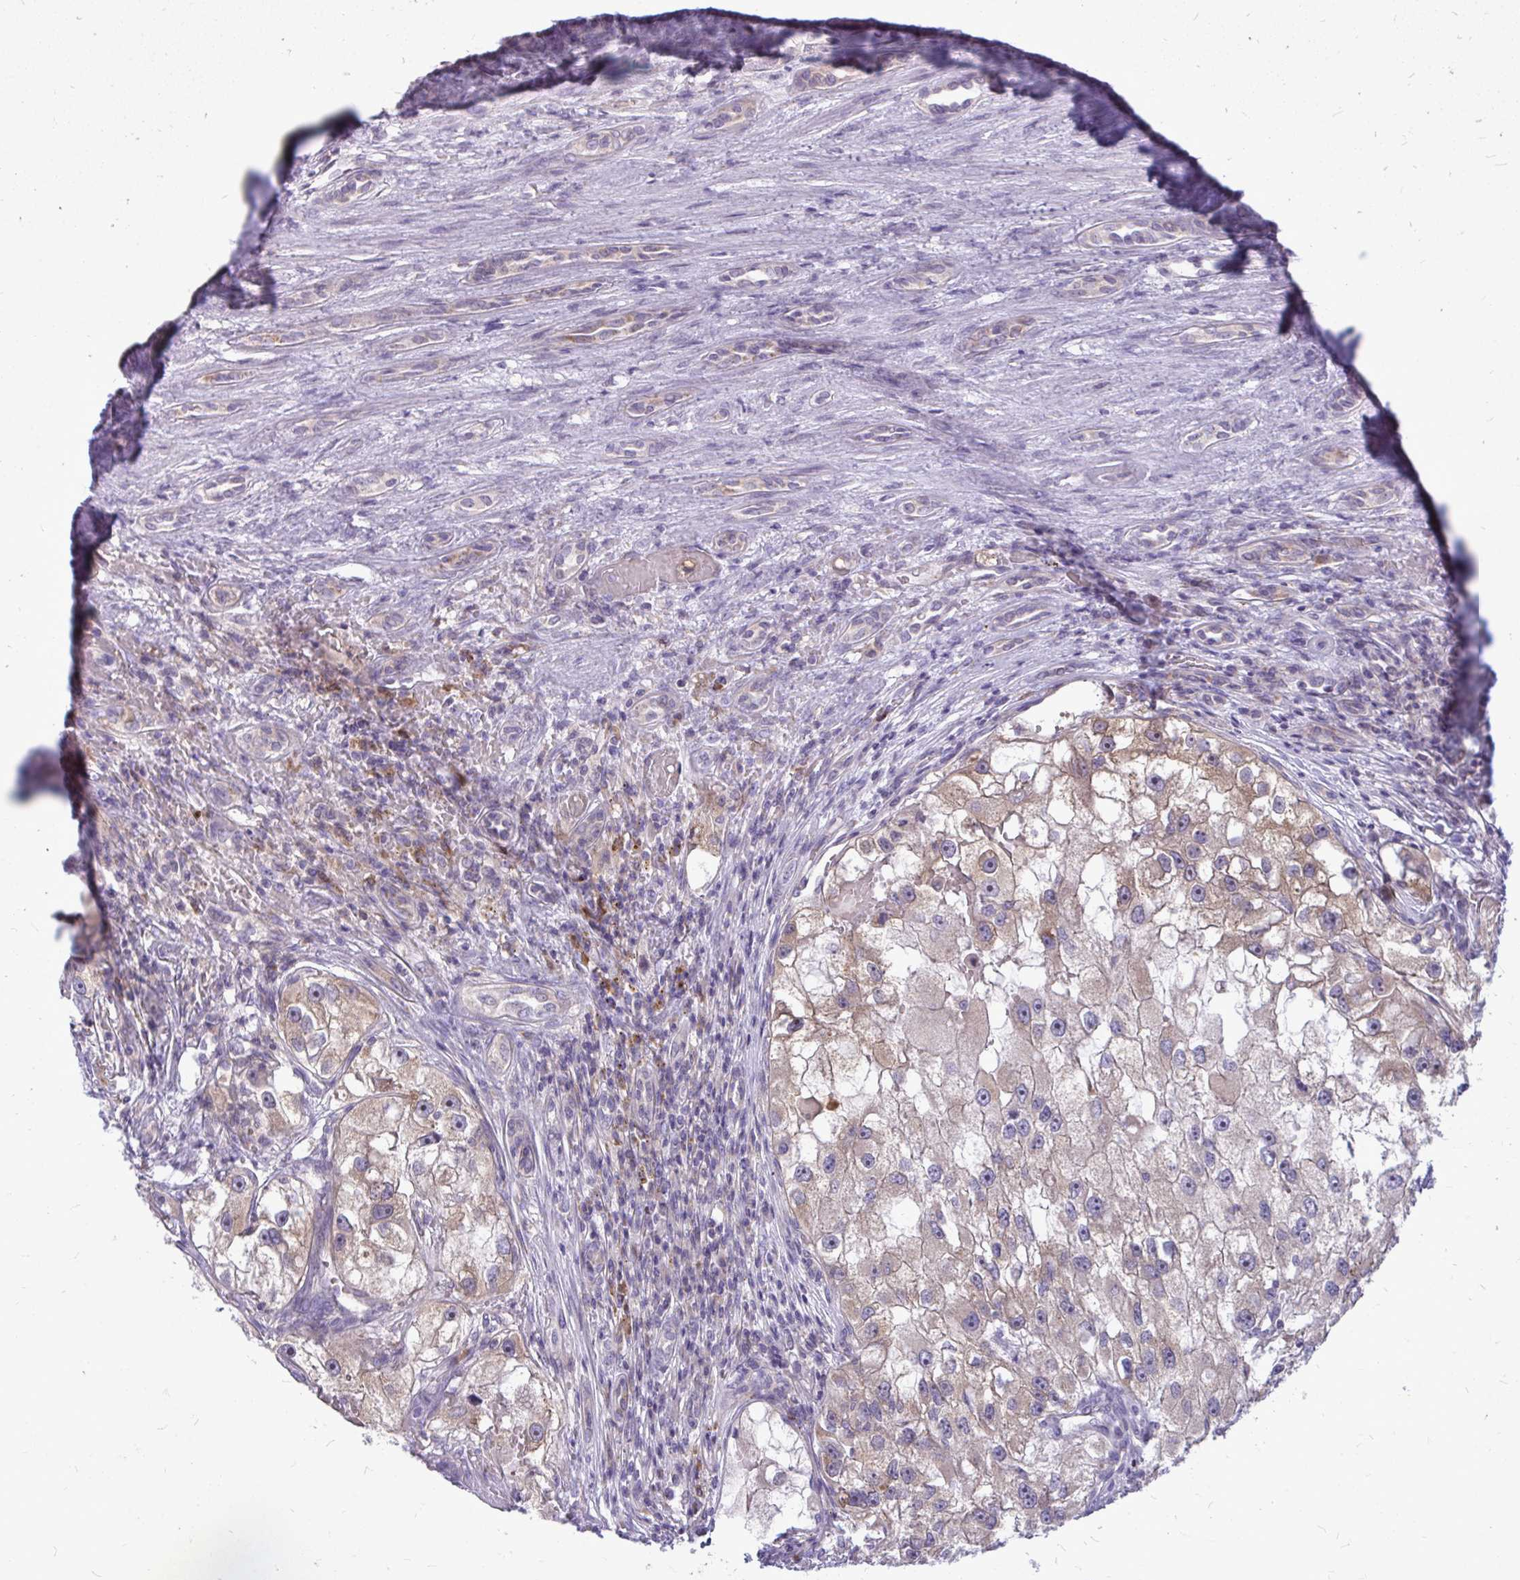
{"staining": {"intensity": "weak", "quantity": "25%-75%", "location": "cytoplasmic/membranous"}, "tissue": "renal cancer", "cell_type": "Tumor cells", "image_type": "cancer", "snomed": [{"axis": "morphology", "description": "Adenocarcinoma, NOS"}, {"axis": "topography", "description": "Kidney"}], "caption": "Human renal cancer (adenocarcinoma) stained with a brown dye reveals weak cytoplasmic/membranous positive staining in about 25%-75% of tumor cells.", "gene": "ZSCAN25", "patient": {"sex": "male", "age": 63}}